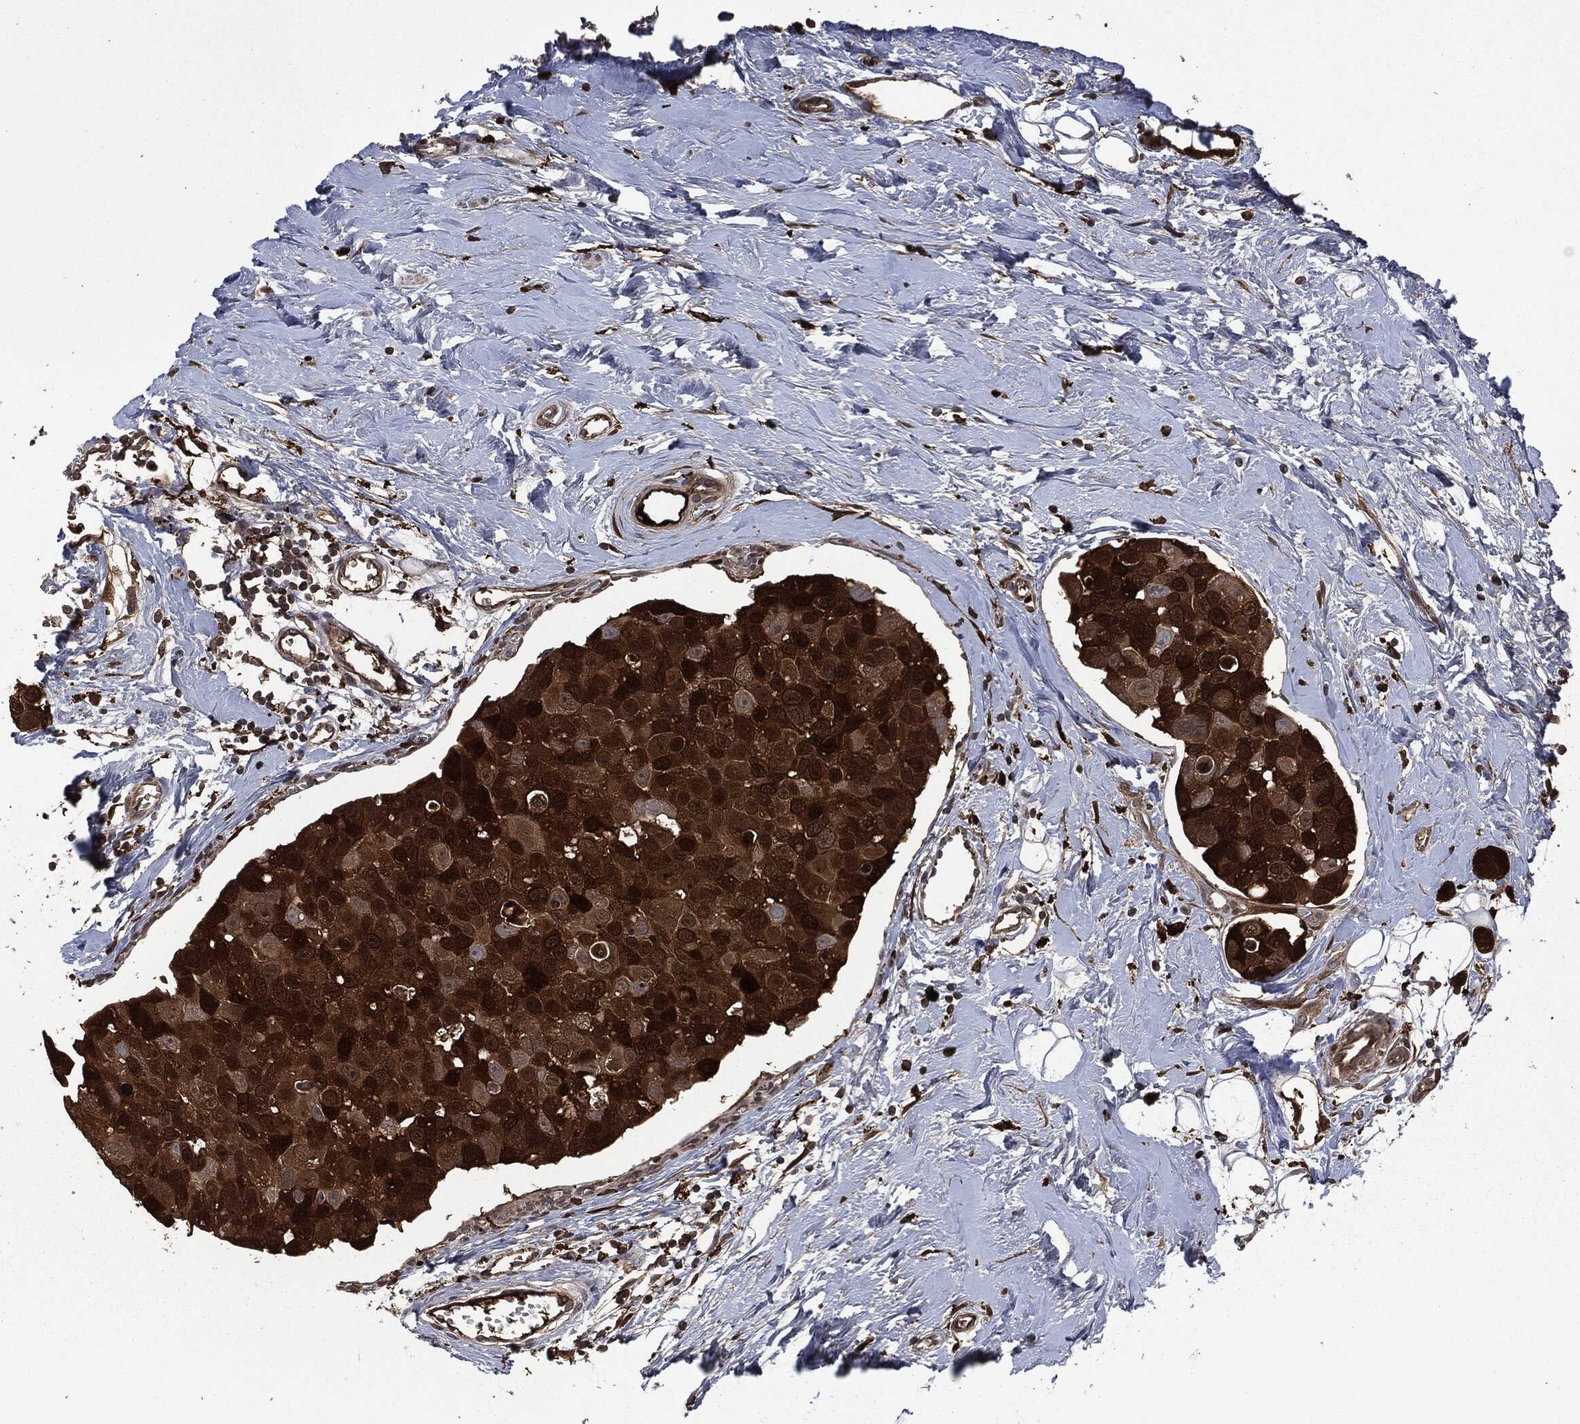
{"staining": {"intensity": "strong", "quantity": ">75%", "location": "cytoplasmic/membranous"}, "tissue": "breast cancer", "cell_type": "Tumor cells", "image_type": "cancer", "snomed": [{"axis": "morphology", "description": "Duct carcinoma"}, {"axis": "topography", "description": "Breast"}], "caption": "This is a histology image of IHC staining of breast cancer, which shows strong staining in the cytoplasmic/membranous of tumor cells.", "gene": "CRABP2", "patient": {"sex": "female", "age": 35}}